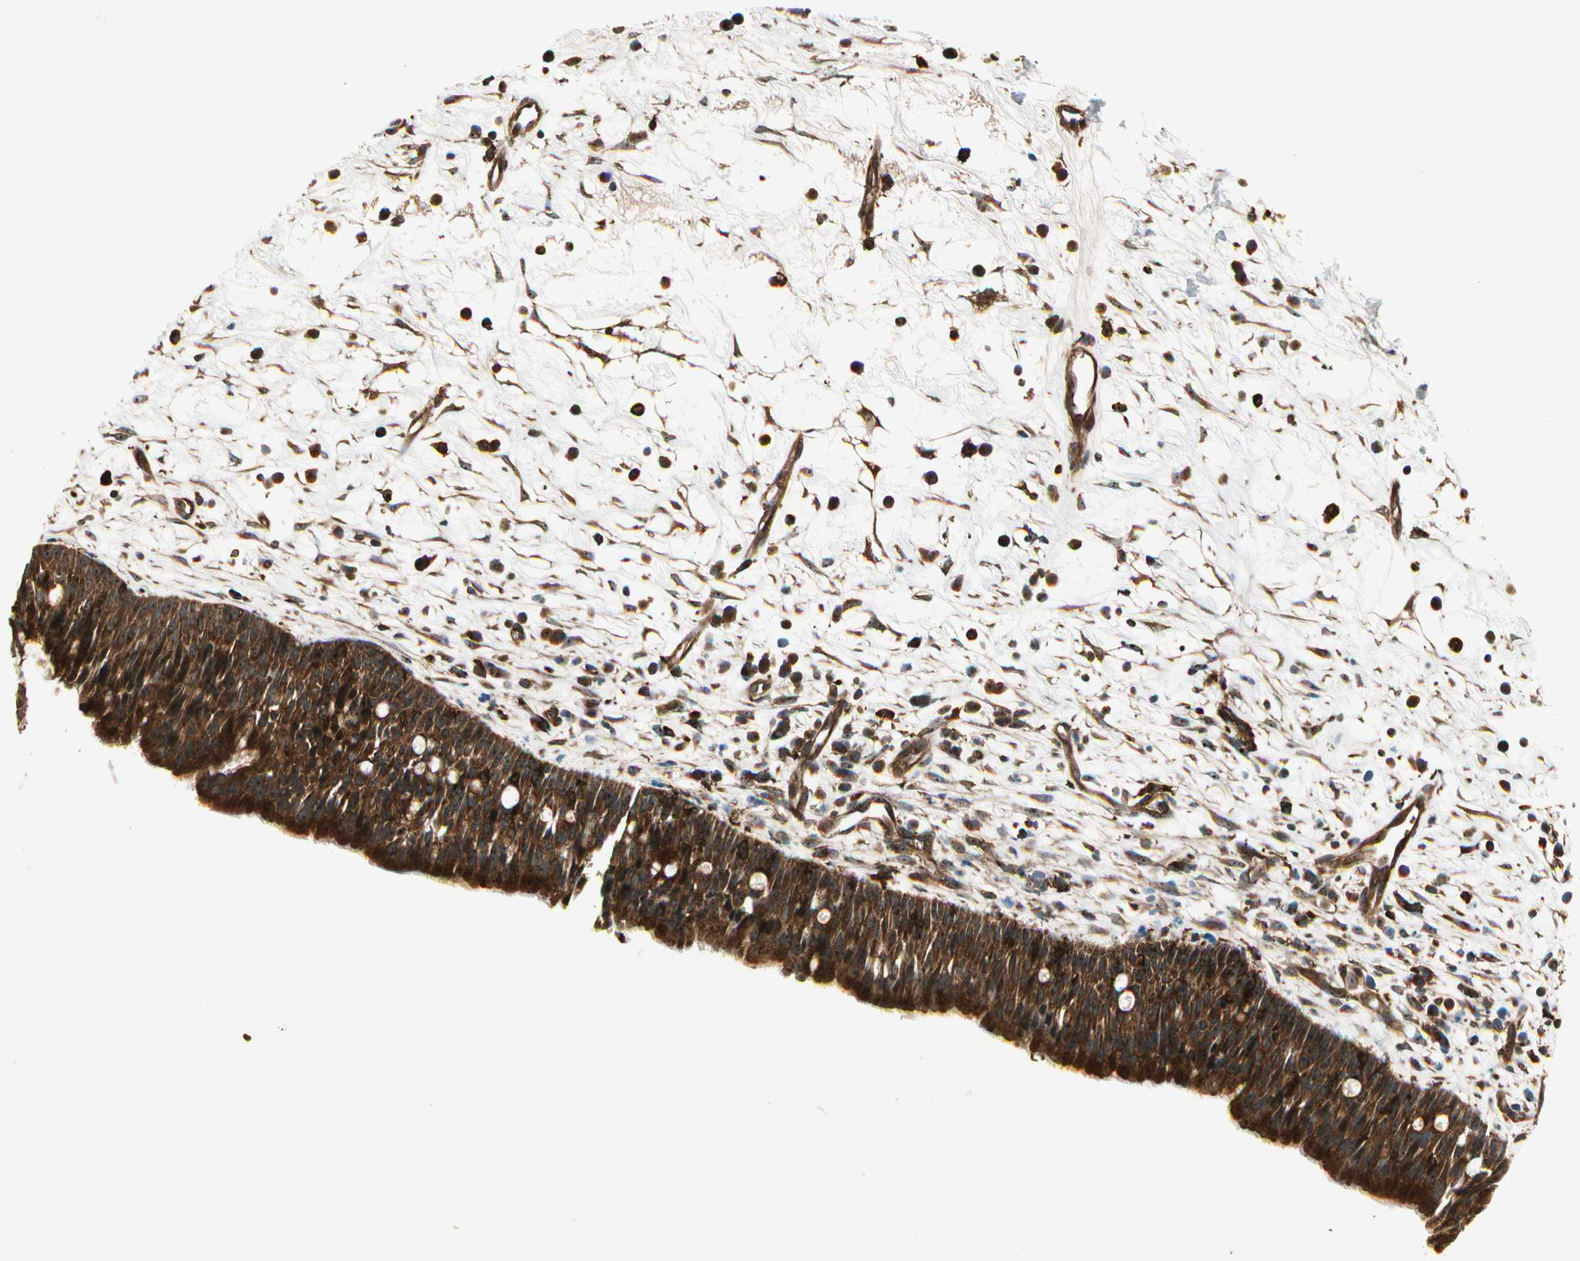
{"staining": {"intensity": "strong", "quantity": ">75%", "location": "cytoplasmic/membranous"}, "tissue": "nasopharynx", "cell_type": "Respiratory epithelial cells", "image_type": "normal", "snomed": [{"axis": "morphology", "description": "Normal tissue, NOS"}, {"axis": "topography", "description": "Nasopharynx"}], "caption": "High-magnification brightfield microscopy of unremarkable nasopharynx stained with DAB (3,3'-diaminobenzidine) (brown) and counterstained with hematoxylin (blue). respiratory epithelial cells exhibit strong cytoplasmic/membranous expression is appreciated in approximately>75% of cells. The protein is stained brown, and the nuclei are stained in blue (DAB IHC with brightfield microscopy, high magnification).", "gene": "FKBP15", "patient": {"sex": "male", "age": 13}}